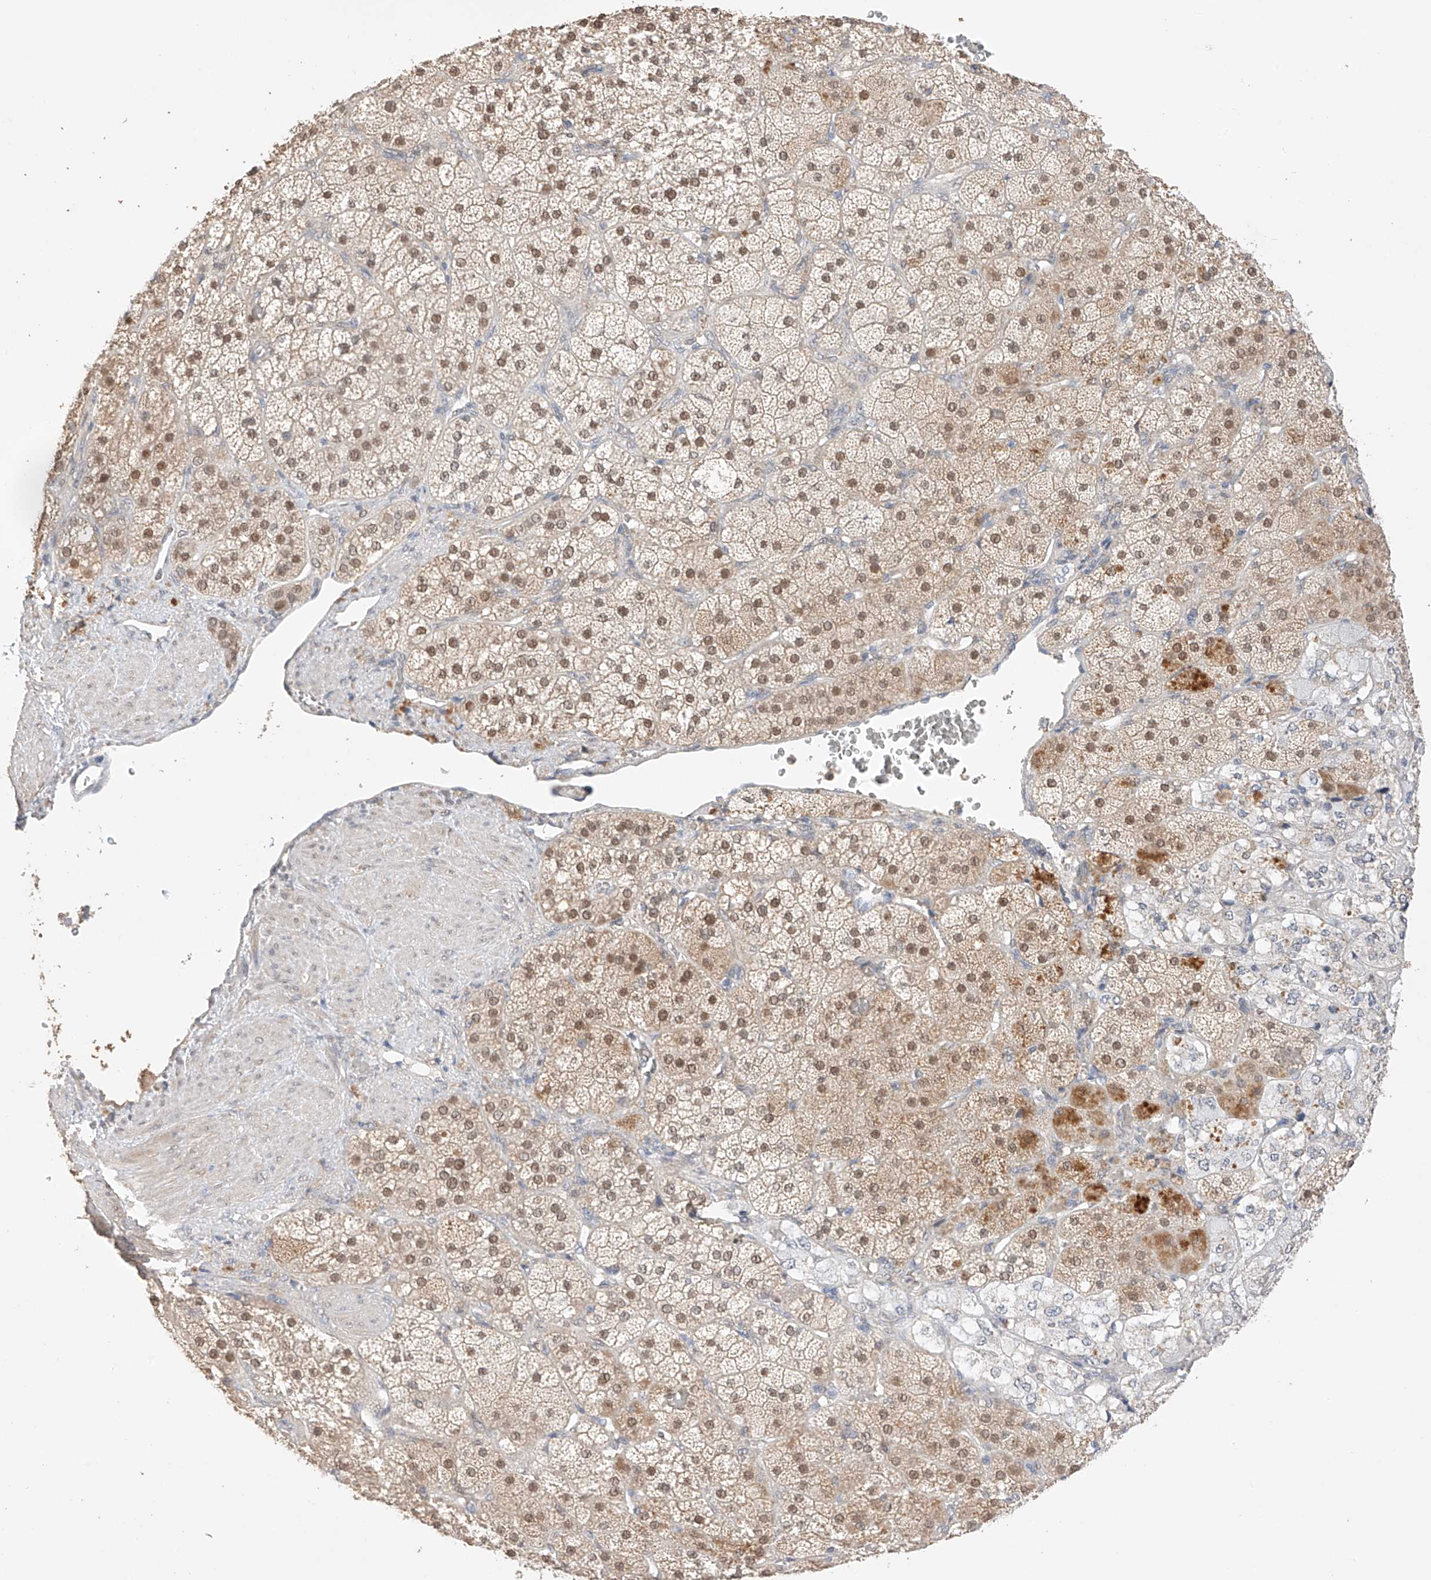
{"staining": {"intensity": "strong", "quantity": ">75%", "location": "nuclear"}, "tissue": "adrenal gland", "cell_type": "Glandular cells", "image_type": "normal", "snomed": [{"axis": "morphology", "description": "Normal tissue, NOS"}, {"axis": "topography", "description": "Adrenal gland"}], "caption": "This photomicrograph reveals IHC staining of unremarkable human adrenal gland, with high strong nuclear expression in approximately >75% of glandular cells.", "gene": "APIP", "patient": {"sex": "male", "age": 57}}